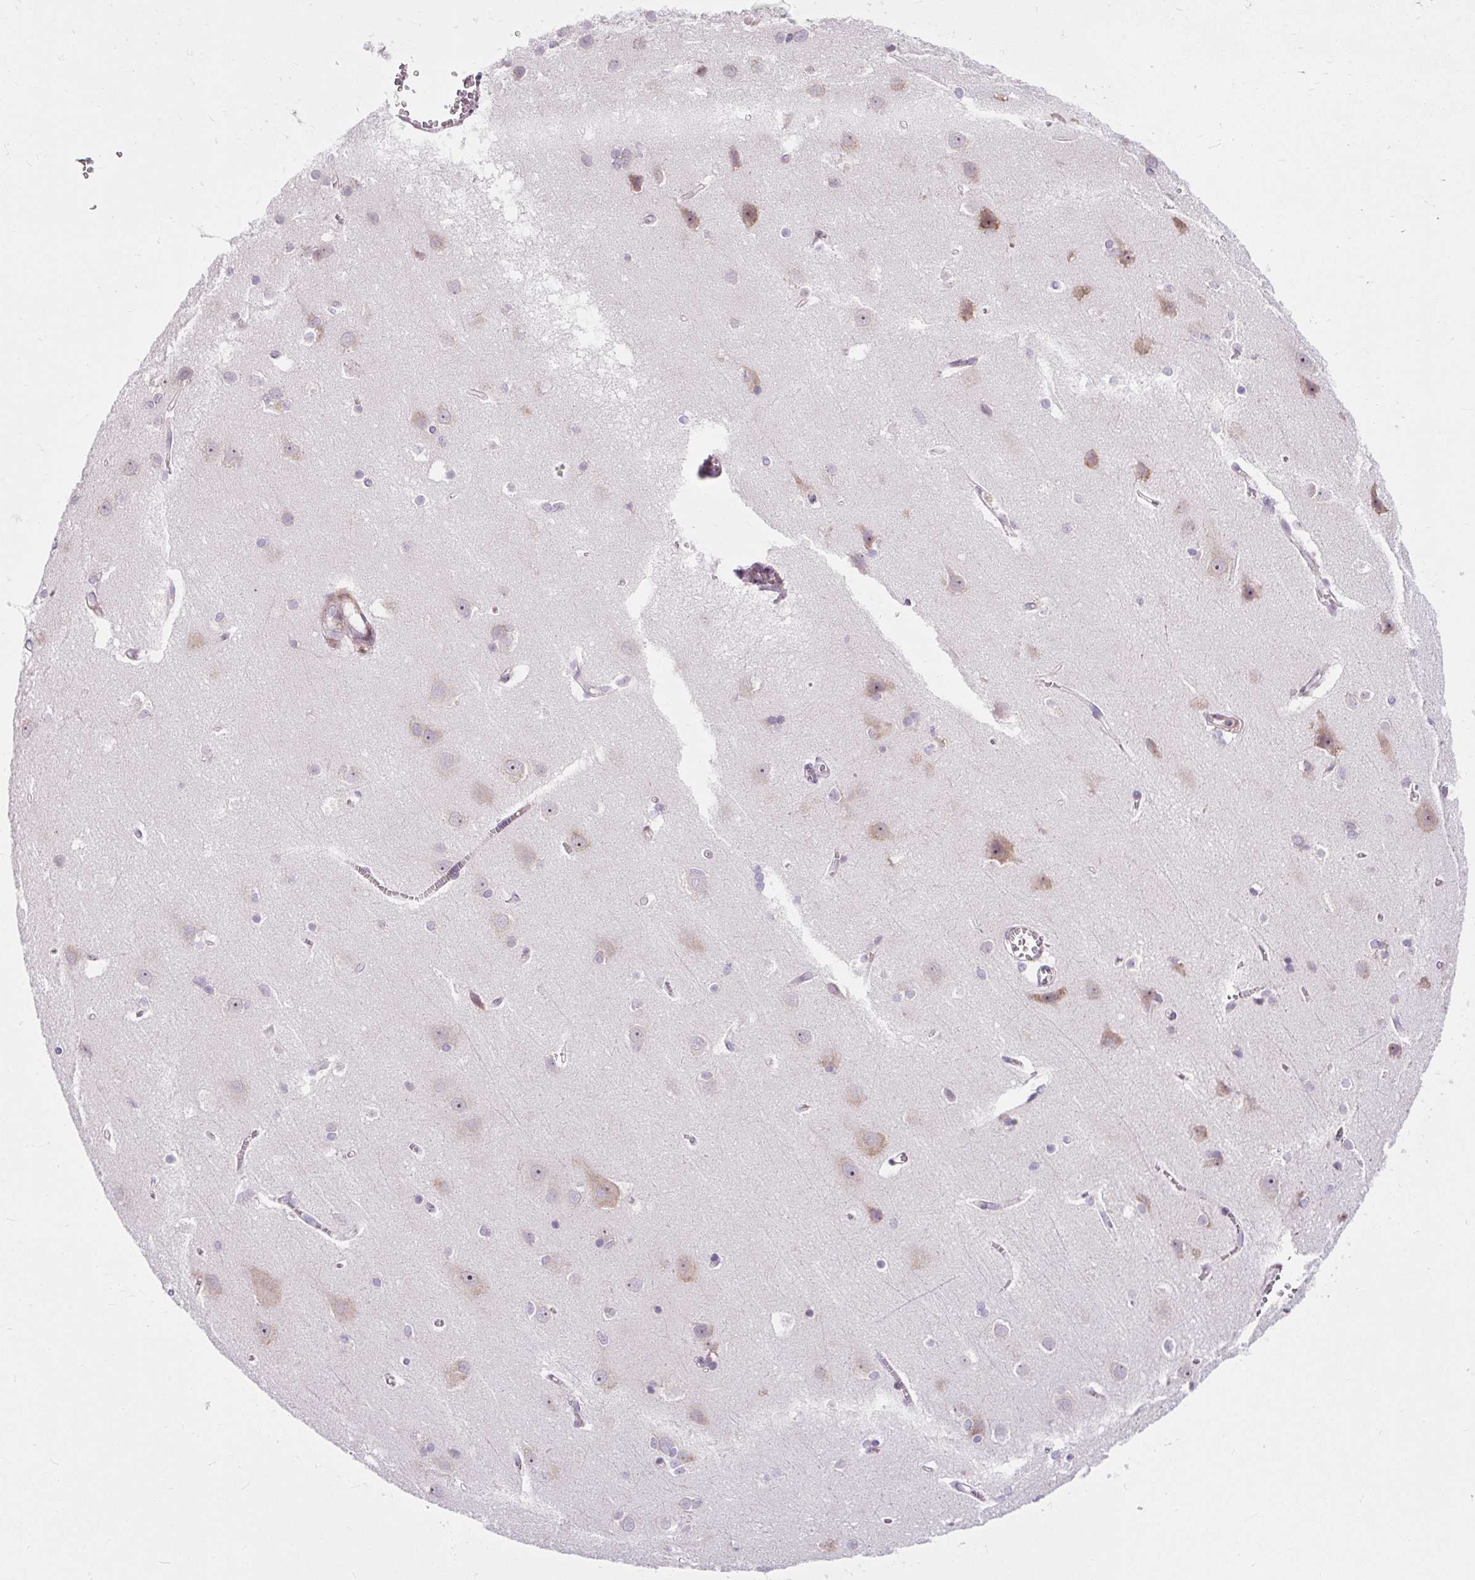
{"staining": {"intensity": "weak", "quantity": ">75%", "location": "cytoplasmic/membranous"}, "tissue": "cerebral cortex", "cell_type": "Endothelial cells", "image_type": "normal", "snomed": [{"axis": "morphology", "description": "Normal tissue, NOS"}, {"axis": "topography", "description": "Cerebral cortex"}], "caption": "Immunohistochemistry of normal cerebral cortex displays low levels of weak cytoplasmic/membranous staining in approximately >75% of endothelial cells. The staining was performed using DAB, with brown indicating positive protein expression. Nuclei are stained blue with hematoxylin.", "gene": "CISD3", "patient": {"sex": "male", "age": 37}}